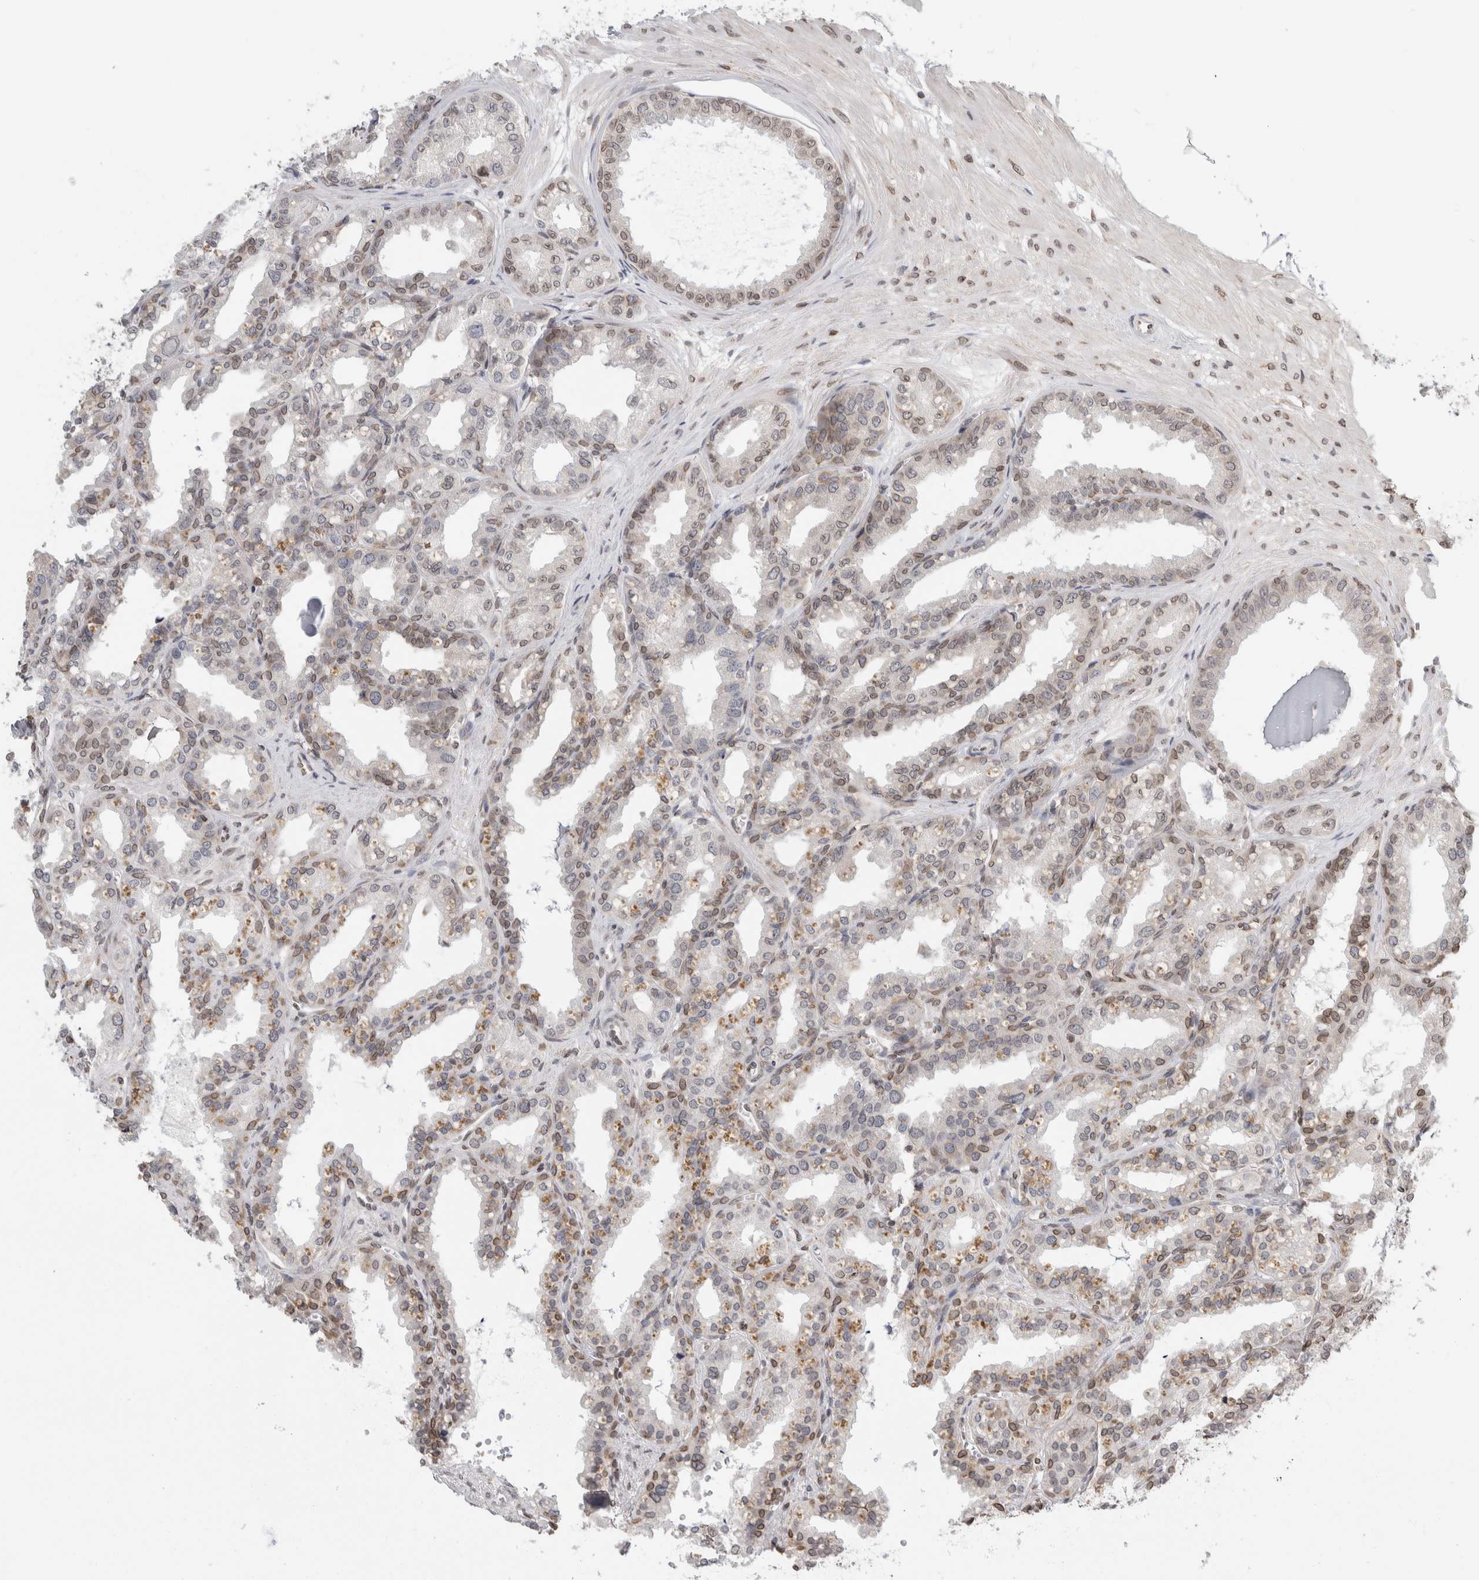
{"staining": {"intensity": "weak", "quantity": ">75%", "location": "cytoplasmic/membranous,nuclear"}, "tissue": "seminal vesicle", "cell_type": "Glandular cells", "image_type": "normal", "snomed": [{"axis": "morphology", "description": "Normal tissue, NOS"}, {"axis": "topography", "description": "Prostate"}, {"axis": "topography", "description": "Seminal veicle"}], "caption": "Immunohistochemistry image of benign seminal vesicle: seminal vesicle stained using IHC shows low levels of weak protein expression localized specifically in the cytoplasmic/membranous,nuclear of glandular cells, appearing as a cytoplasmic/membranous,nuclear brown color.", "gene": "RBMX2", "patient": {"sex": "male", "age": 51}}